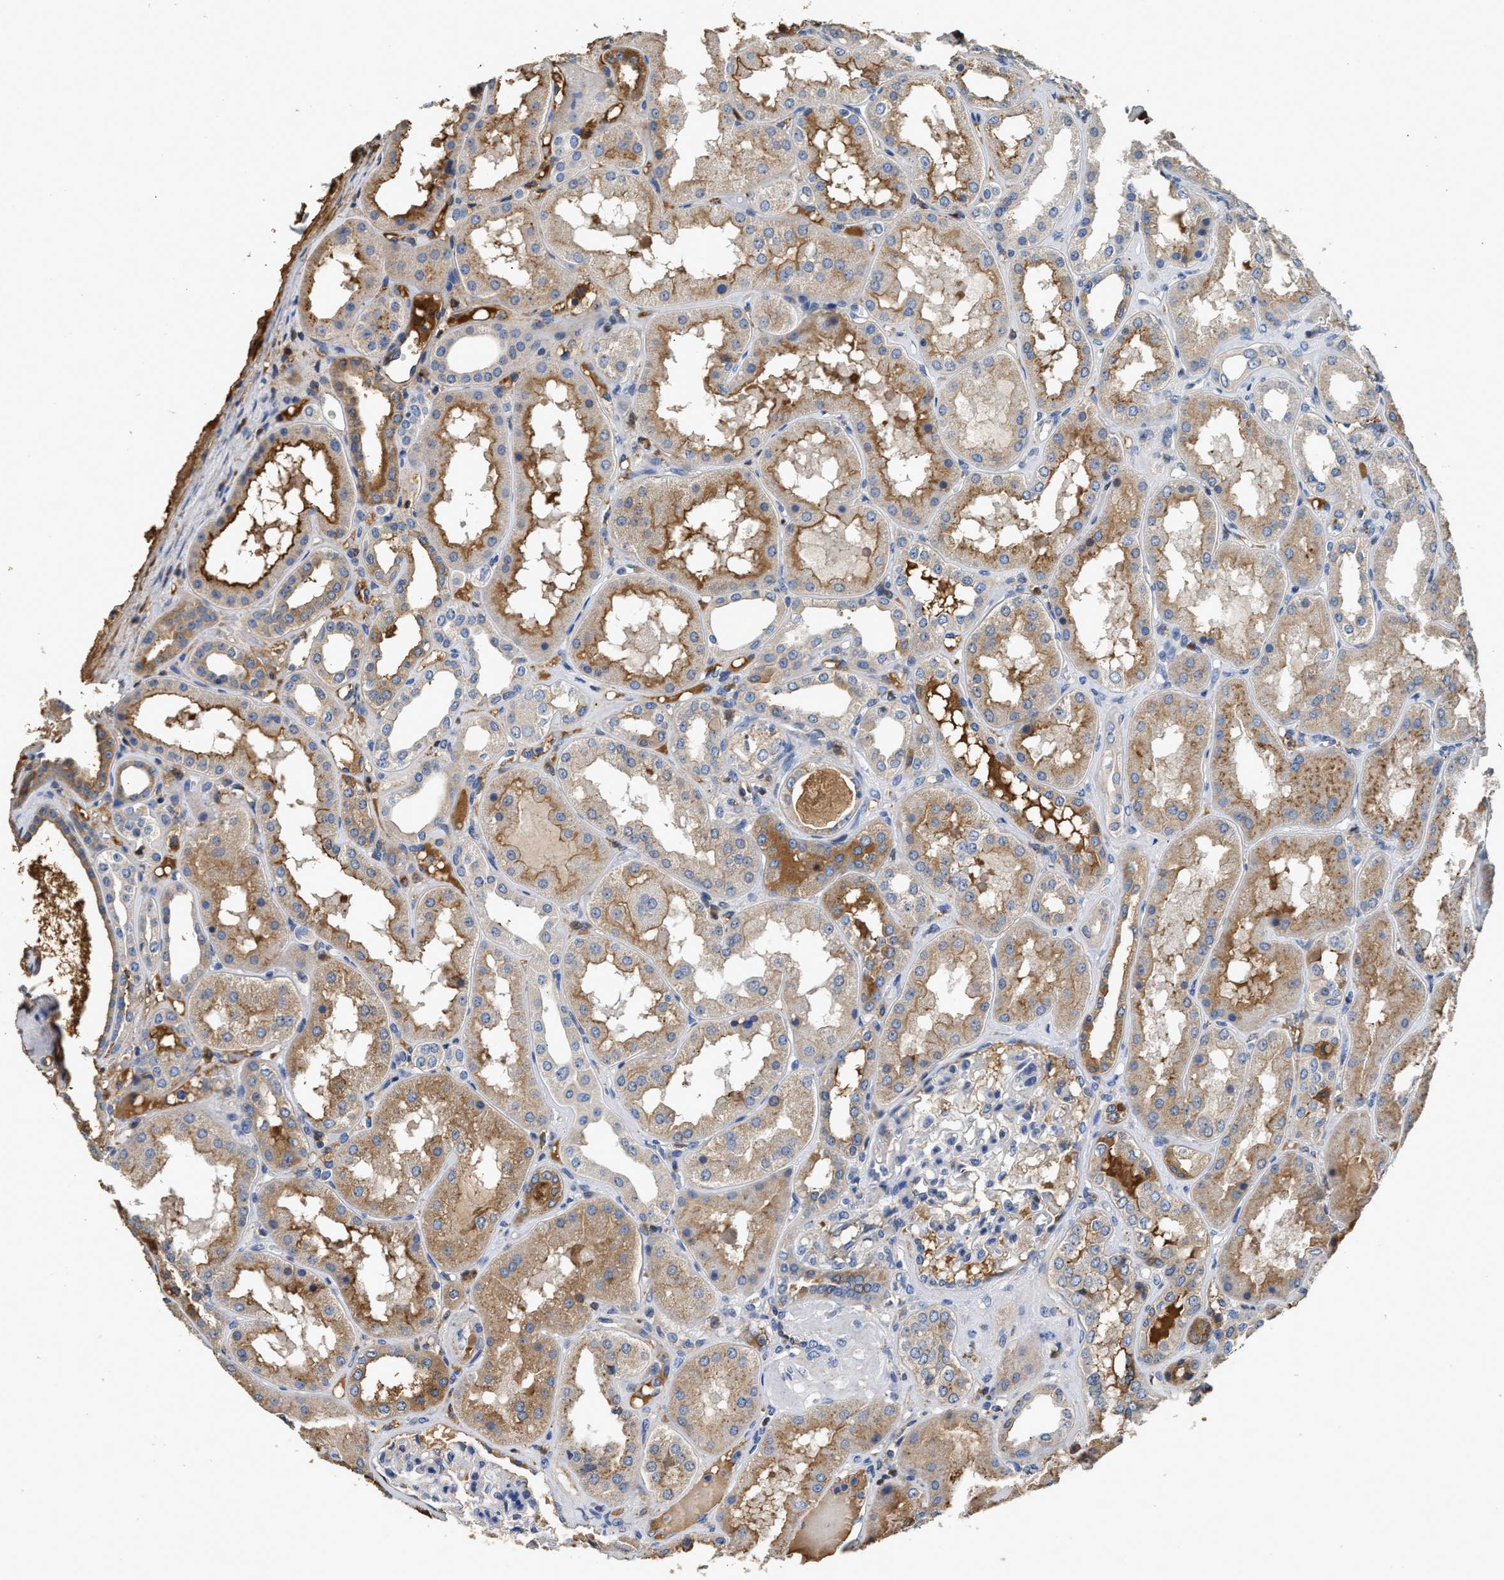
{"staining": {"intensity": "negative", "quantity": "none", "location": "none"}, "tissue": "kidney", "cell_type": "Cells in glomeruli", "image_type": "normal", "snomed": [{"axis": "morphology", "description": "Normal tissue, NOS"}, {"axis": "topography", "description": "Kidney"}], "caption": "Immunohistochemistry (IHC) histopathology image of unremarkable kidney: kidney stained with DAB (3,3'-diaminobenzidine) exhibits no significant protein expression in cells in glomeruli.", "gene": "C3", "patient": {"sex": "female", "age": 56}}